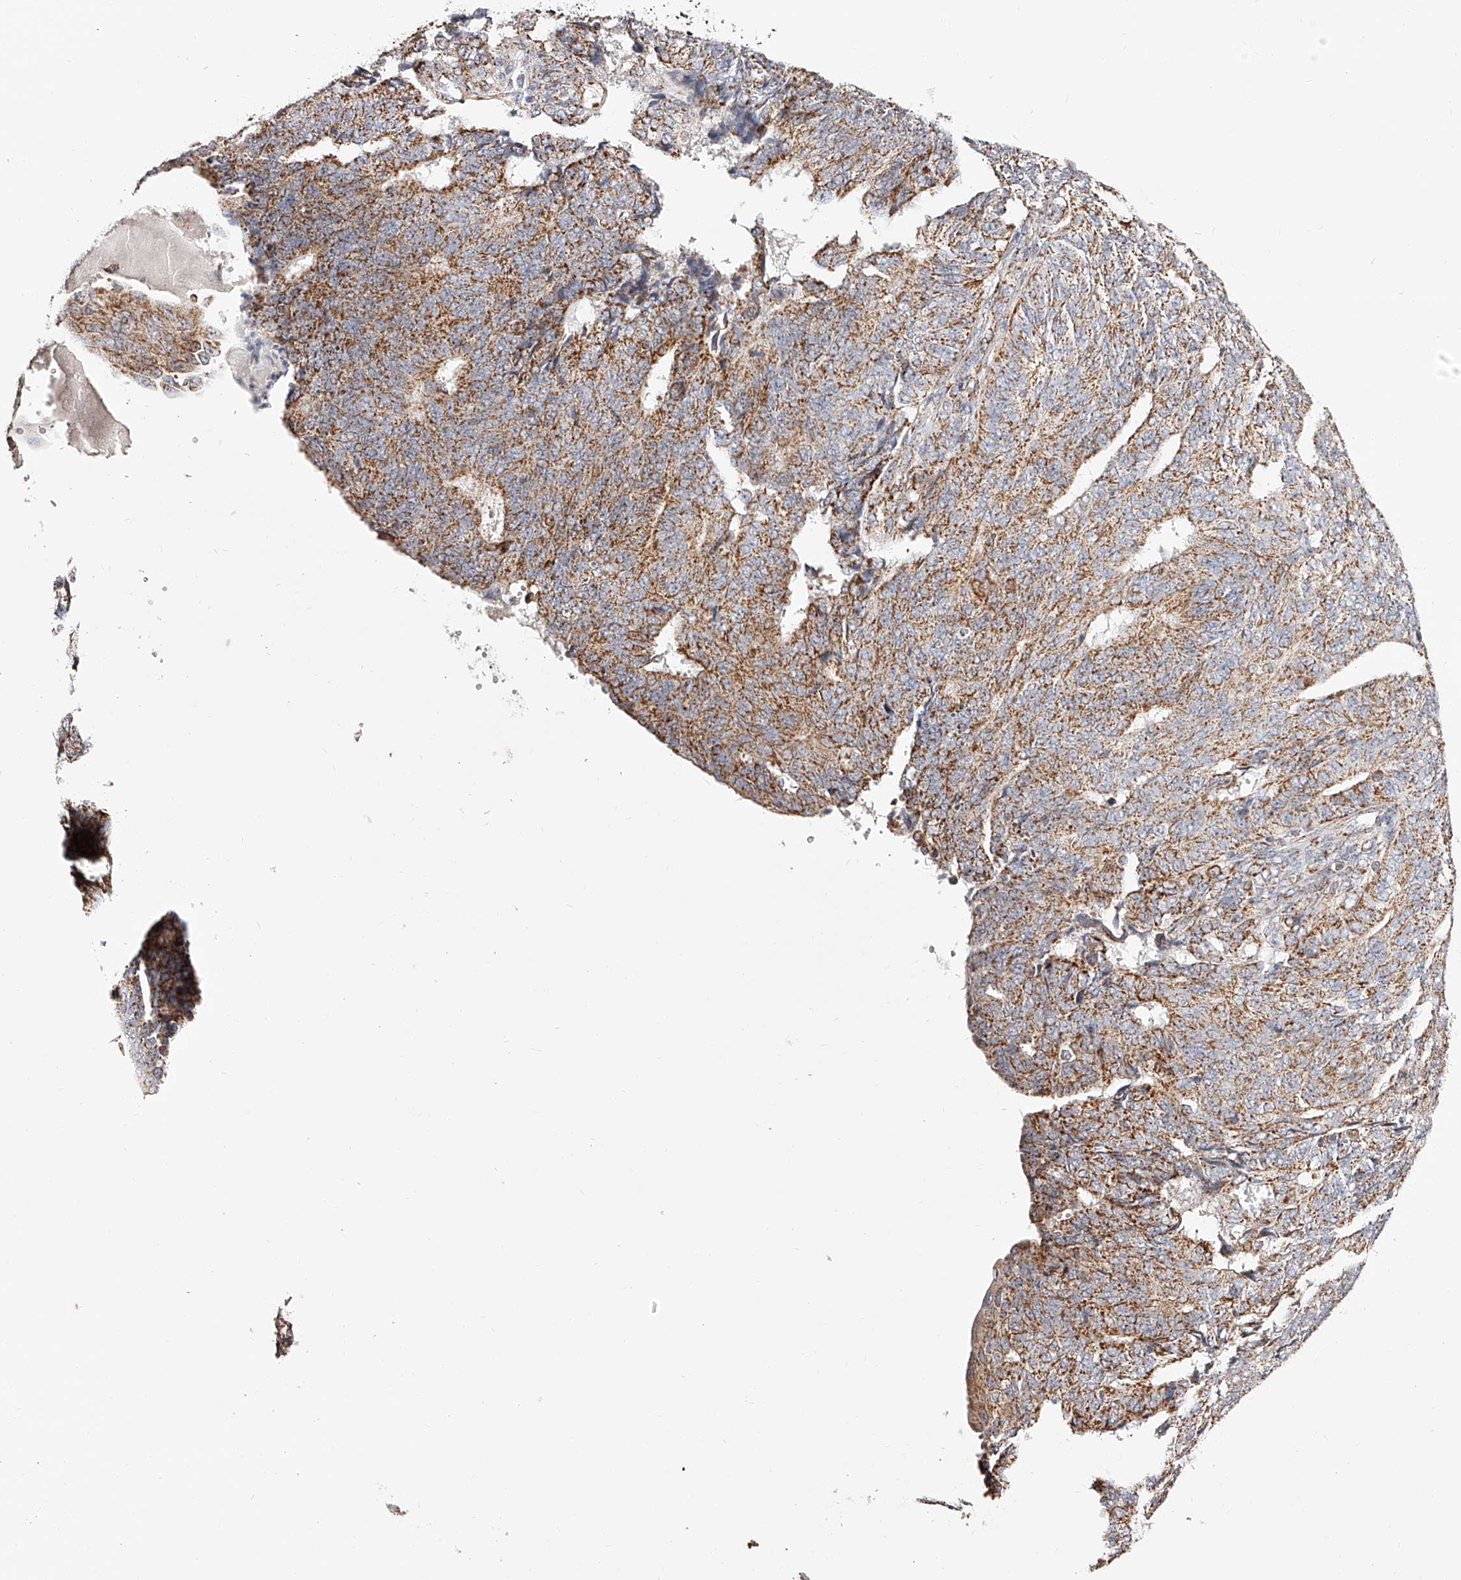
{"staining": {"intensity": "moderate", "quantity": ">75%", "location": "cytoplasmic/membranous"}, "tissue": "endometrial cancer", "cell_type": "Tumor cells", "image_type": "cancer", "snomed": [{"axis": "morphology", "description": "Adenocarcinoma, NOS"}, {"axis": "topography", "description": "Endometrium"}], "caption": "Endometrial cancer (adenocarcinoma) stained for a protein (brown) reveals moderate cytoplasmic/membranous positive positivity in approximately >75% of tumor cells.", "gene": "NDUFV3", "patient": {"sex": "female", "age": 32}}